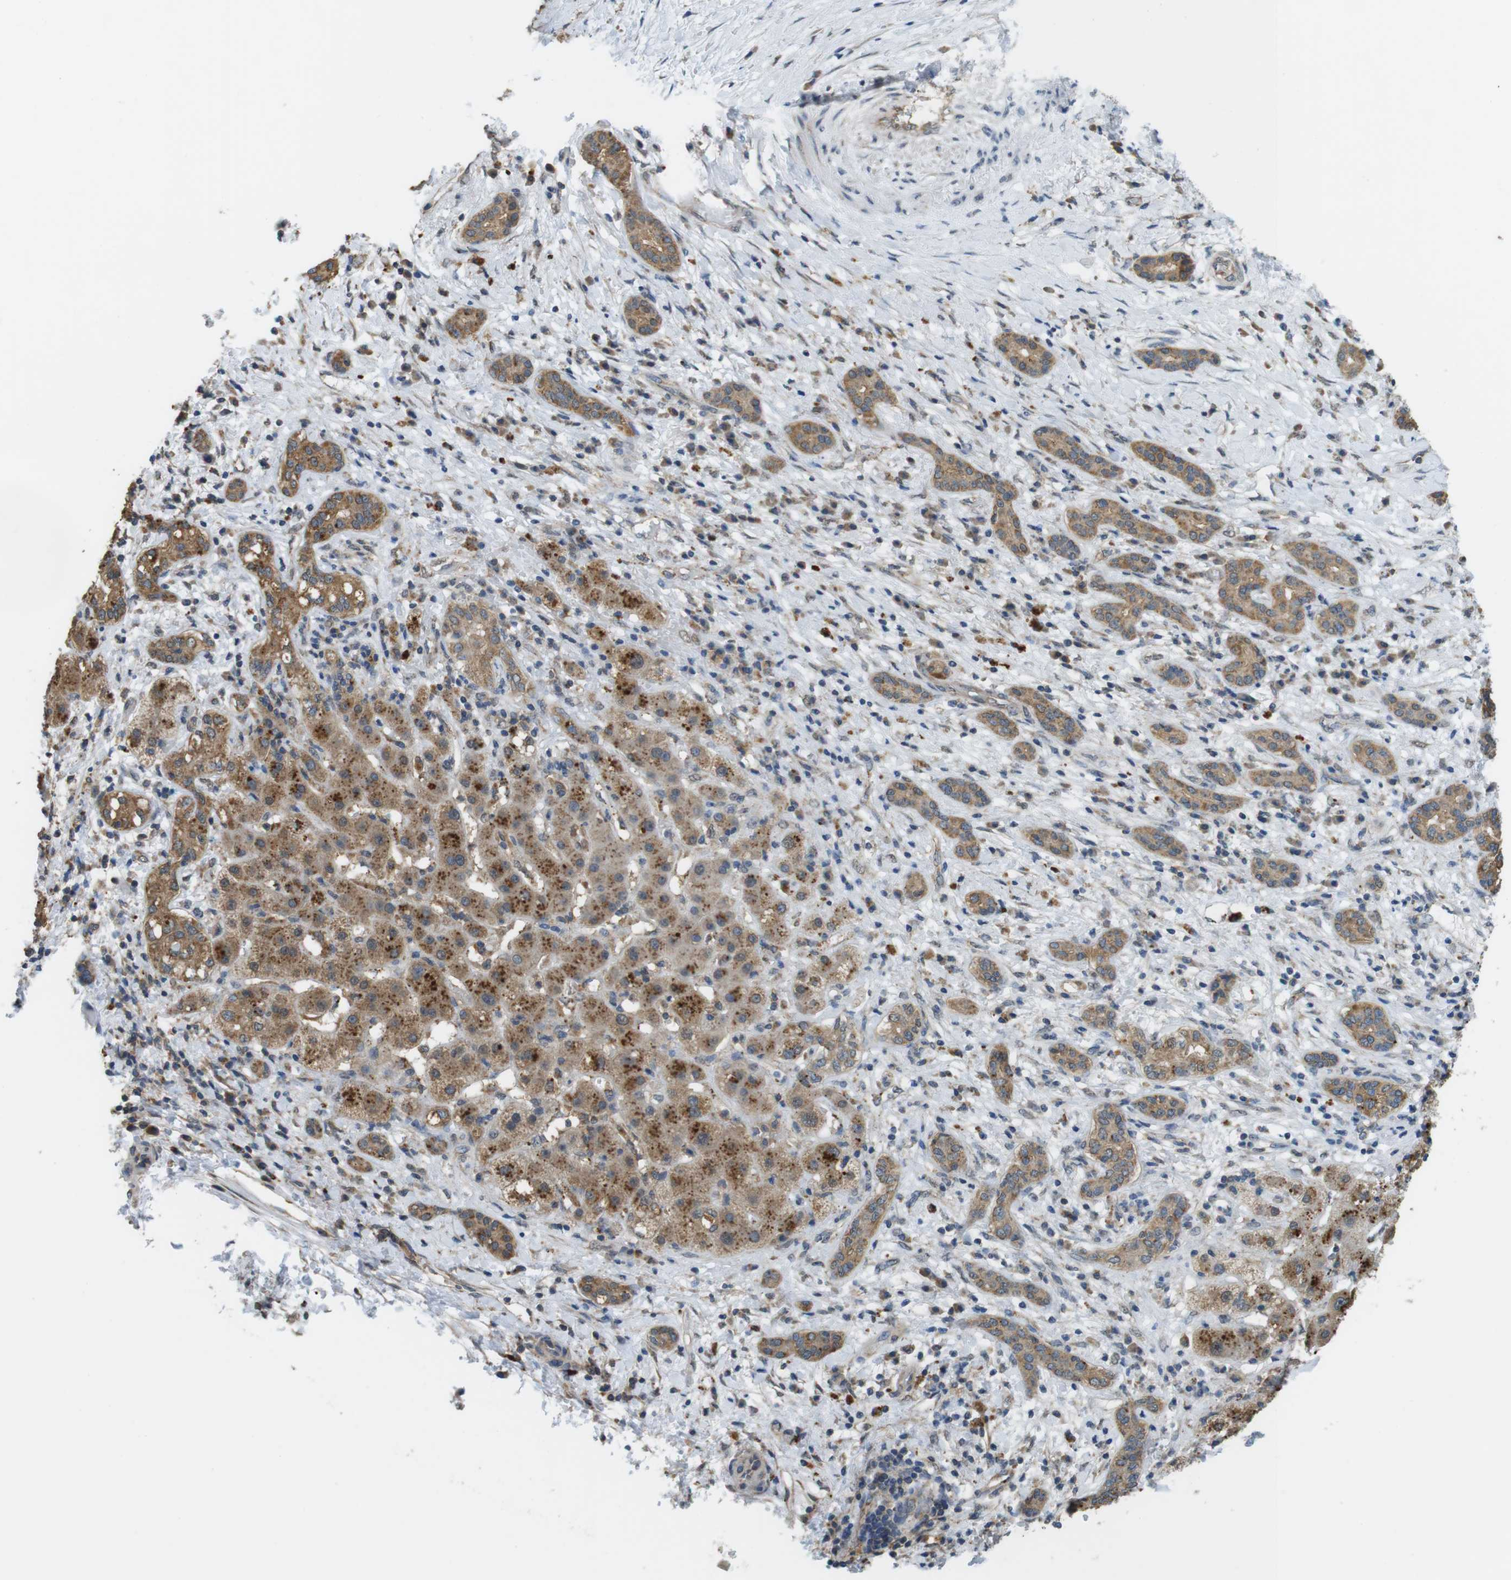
{"staining": {"intensity": "moderate", "quantity": ">75%", "location": "cytoplasmic/membranous"}, "tissue": "liver cancer", "cell_type": "Tumor cells", "image_type": "cancer", "snomed": [{"axis": "morphology", "description": "Cholangiocarcinoma"}, {"axis": "topography", "description": "Liver"}], "caption": "Human liver cancer (cholangiocarcinoma) stained with a protein marker demonstrates moderate staining in tumor cells.", "gene": "BRI3BP", "patient": {"sex": "female", "age": 73}}